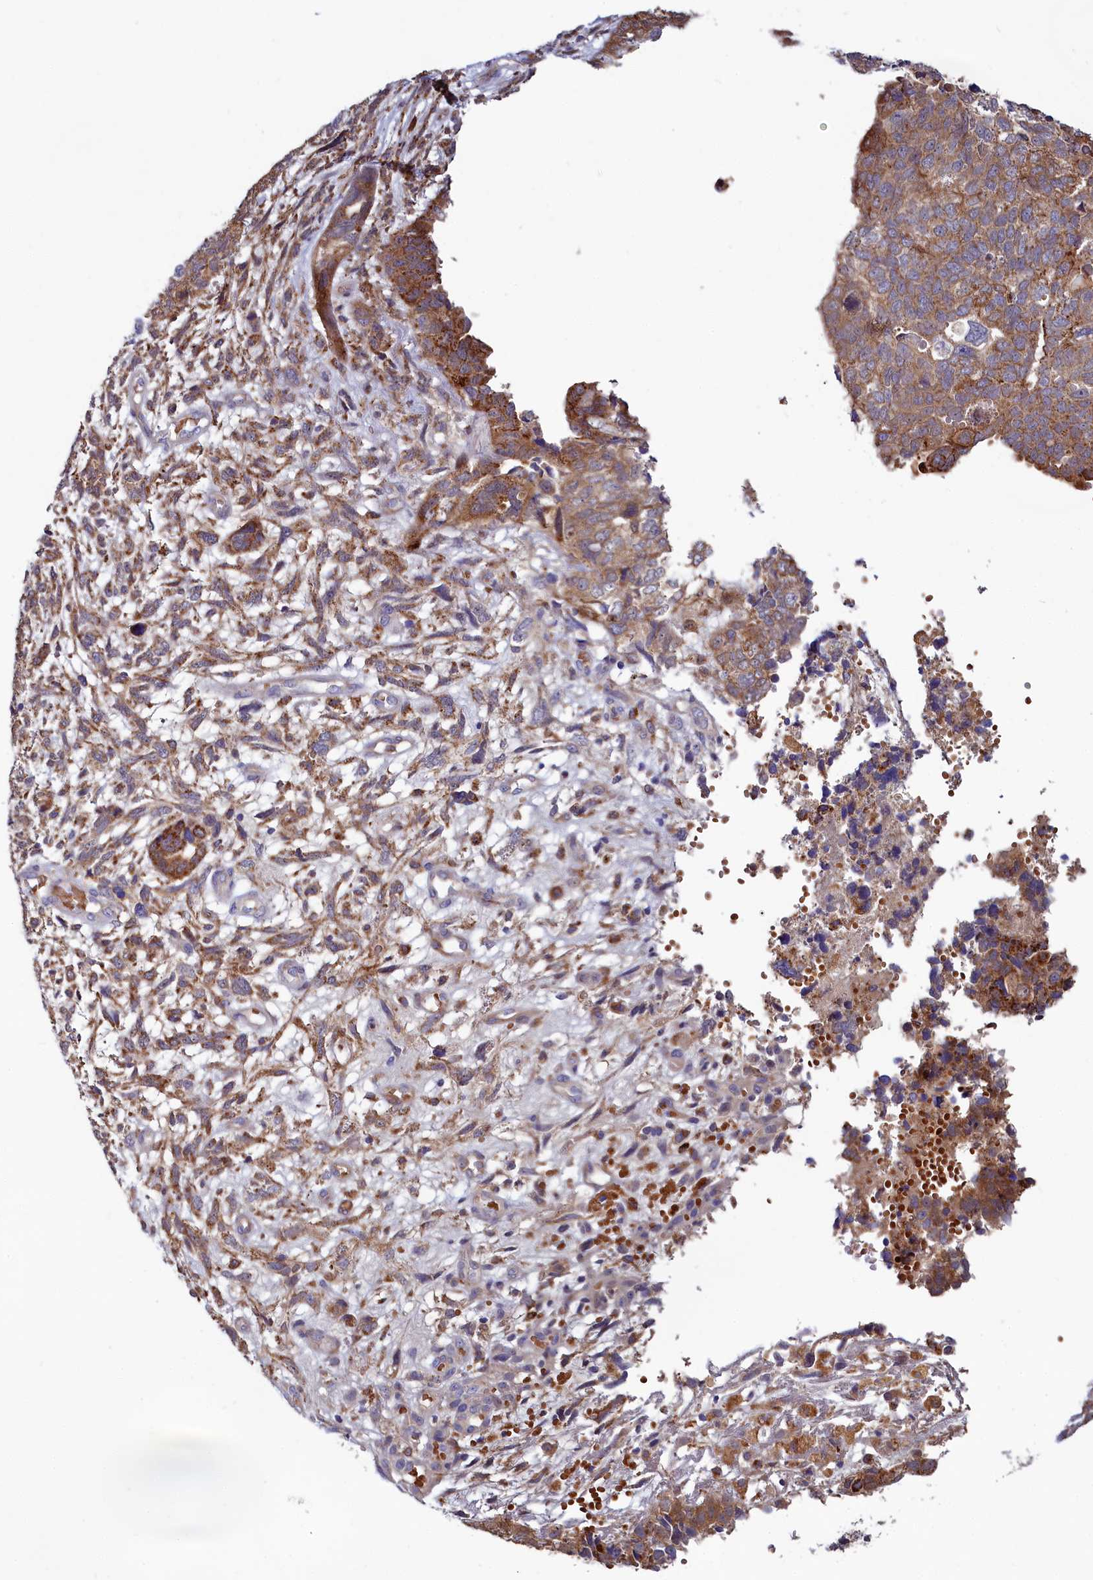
{"staining": {"intensity": "moderate", "quantity": ">75%", "location": "cytoplasmic/membranous"}, "tissue": "cervical cancer", "cell_type": "Tumor cells", "image_type": "cancer", "snomed": [{"axis": "morphology", "description": "Squamous cell carcinoma, NOS"}, {"axis": "topography", "description": "Cervix"}], "caption": "Immunohistochemical staining of squamous cell carcinoma (cervical) demonstrates medium levels of moderate cytoplasmic/membranous protein expression in about >75% of tumor cells.", "gene": "ASTE1", "patient": {"sex": "female", "age": 63}}